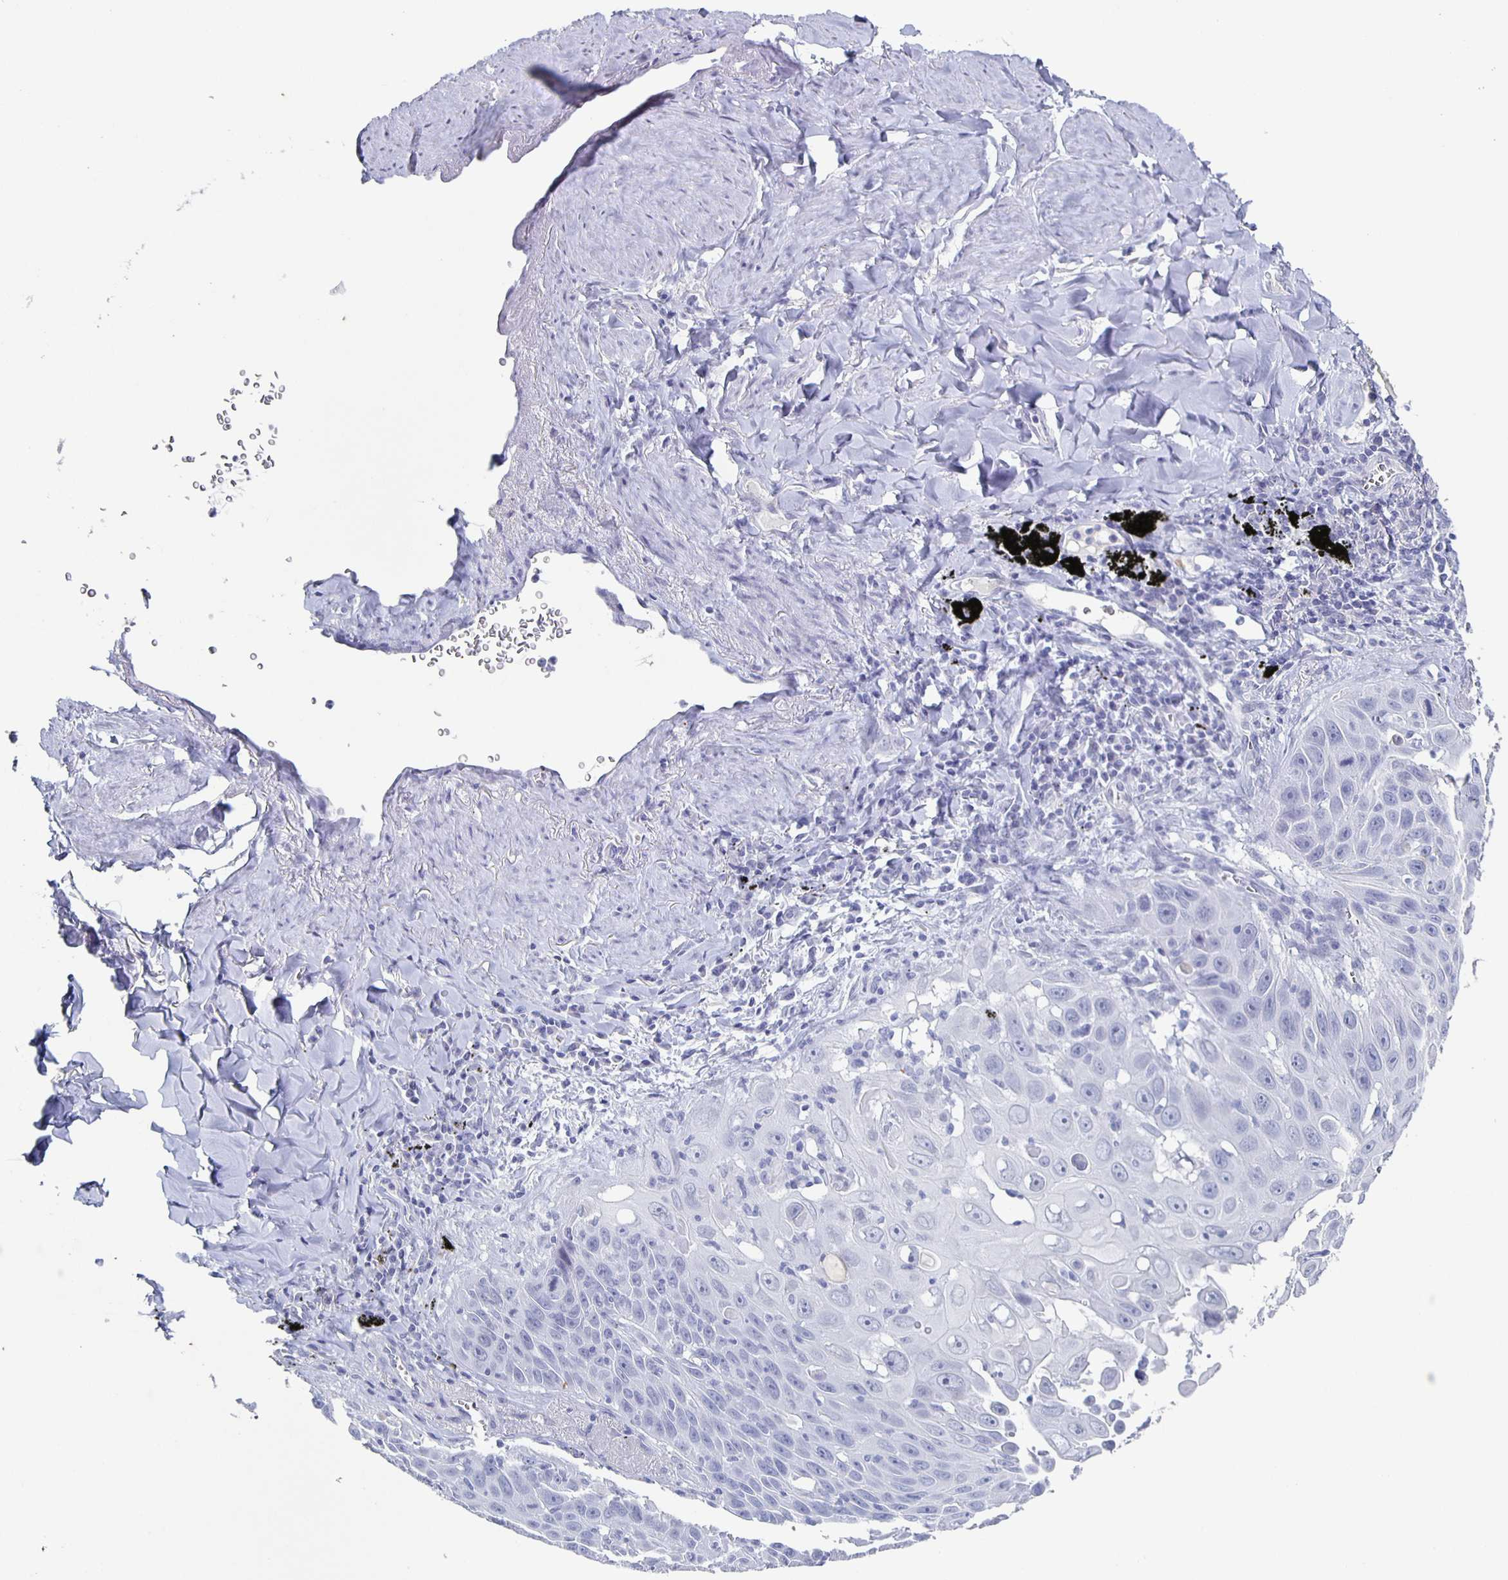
{"staining": {"intensity": "negative", "quantity": "none", "location": "none"}, "tissue": "lung cancer", "cell_type": "Tumor cells", "image_type": "cancer", "snomed": [{"axis": "morphology", "description": "Squamous cell carcinoma, NOS"}, {"axis": "morphology", "description": "Squamous cell carcinoma, metastatic, NOS"}, {"axis": "topography", "description": "Lymph node"}, {"axis": "topography", "description": "Lung"}], "caption": "Tumor cells show no significant protein positivity in lung squamous cell carcinoma.", "gene": "CCDC17", "patient": {"sex": "female", "age": 62}}